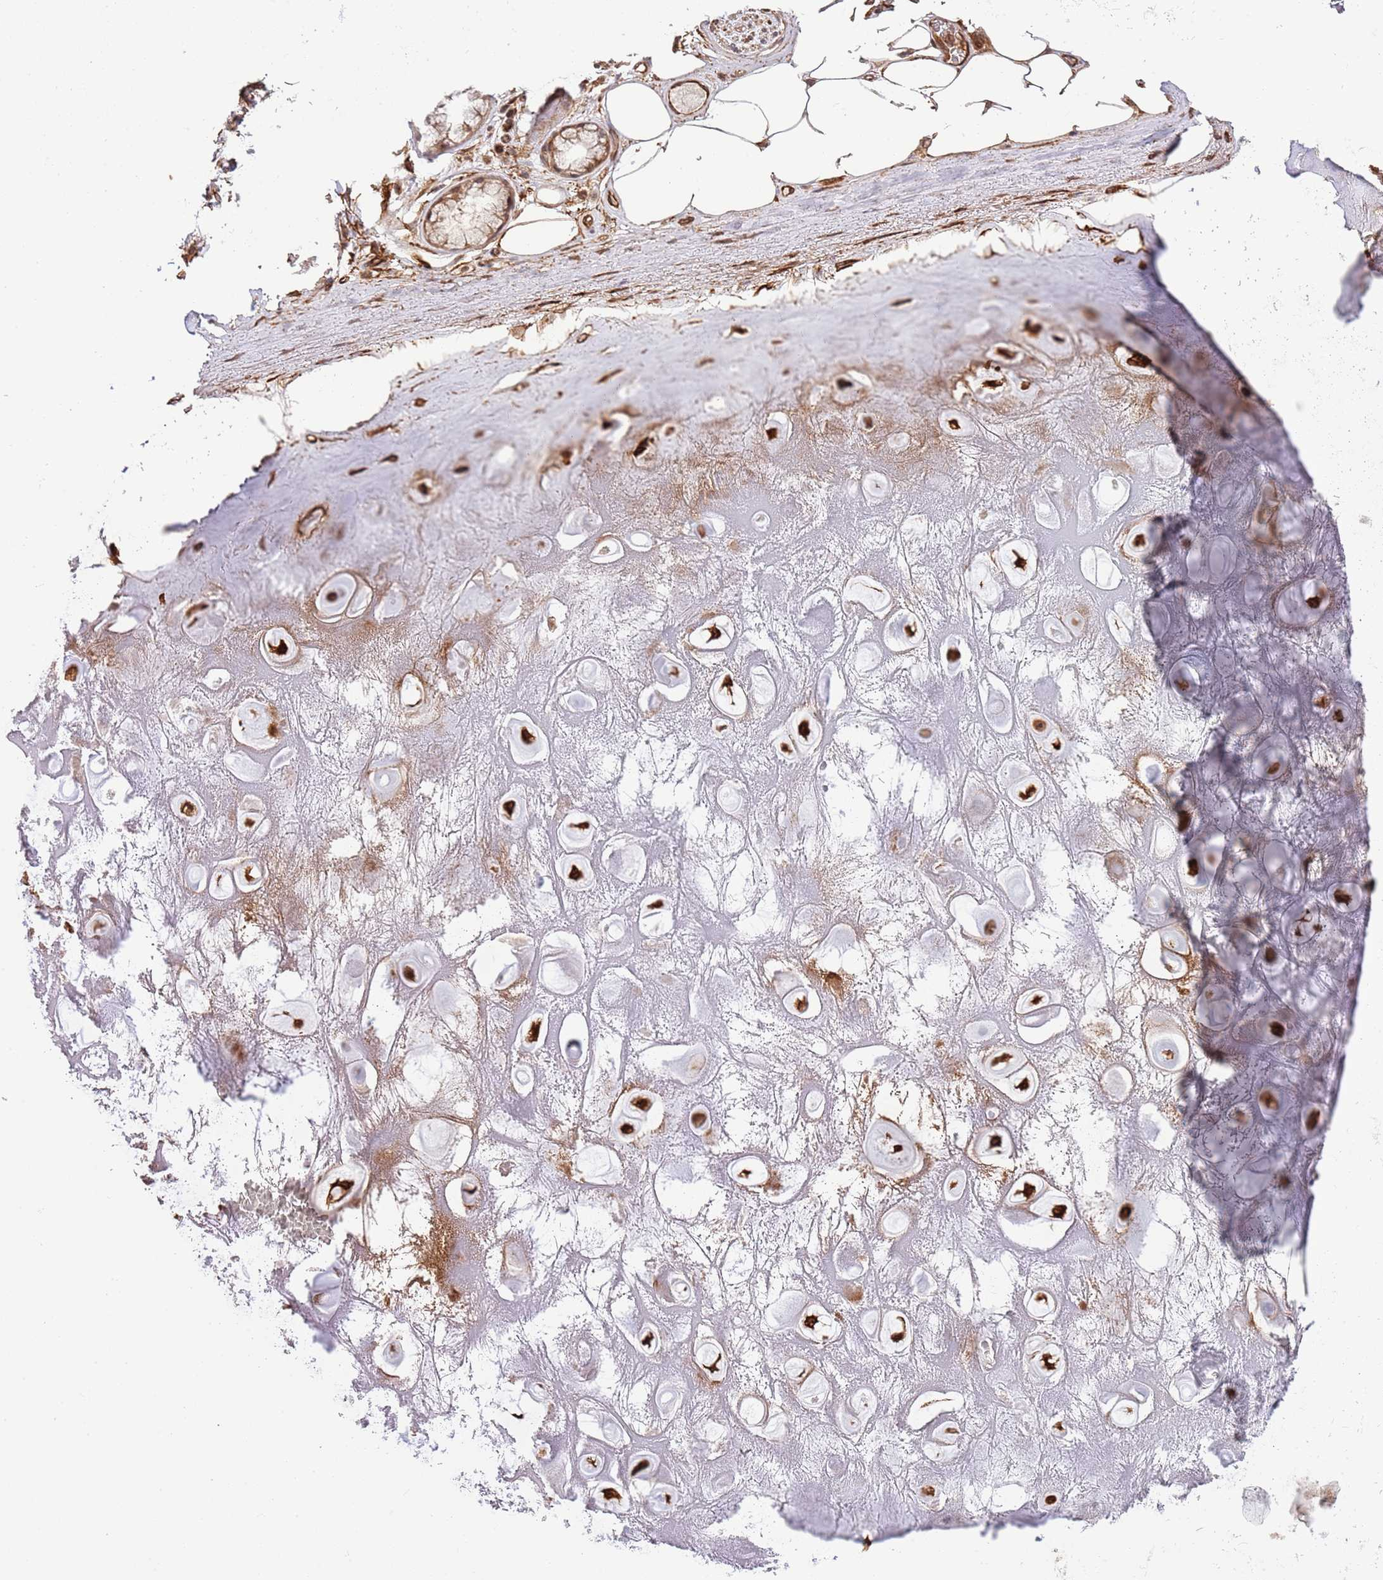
{"staining": {"intensity": "moderate", "quantity": ">75%", "location": "cytoplasmic/membranous"}, "tissue": "adipose tissue", "cell_type": "Adipocytes", "image_type": "normal", "snomed": [{"axis": "morphology", "description": "Normal tissue, NOS"}, {"axis": "topography", "description": "Cartilage tissue"}], "caption": "Immunohistochemical staining of normal human adipose tissue demonstrates moderate cytoplasmic/membranous protein staining in approximately >75% of adipocytes. (Brightfield microscopy of DAB IHC at high magnification).", "gene": "NEK3", "patient": {"sex": "male", "age": 81}}